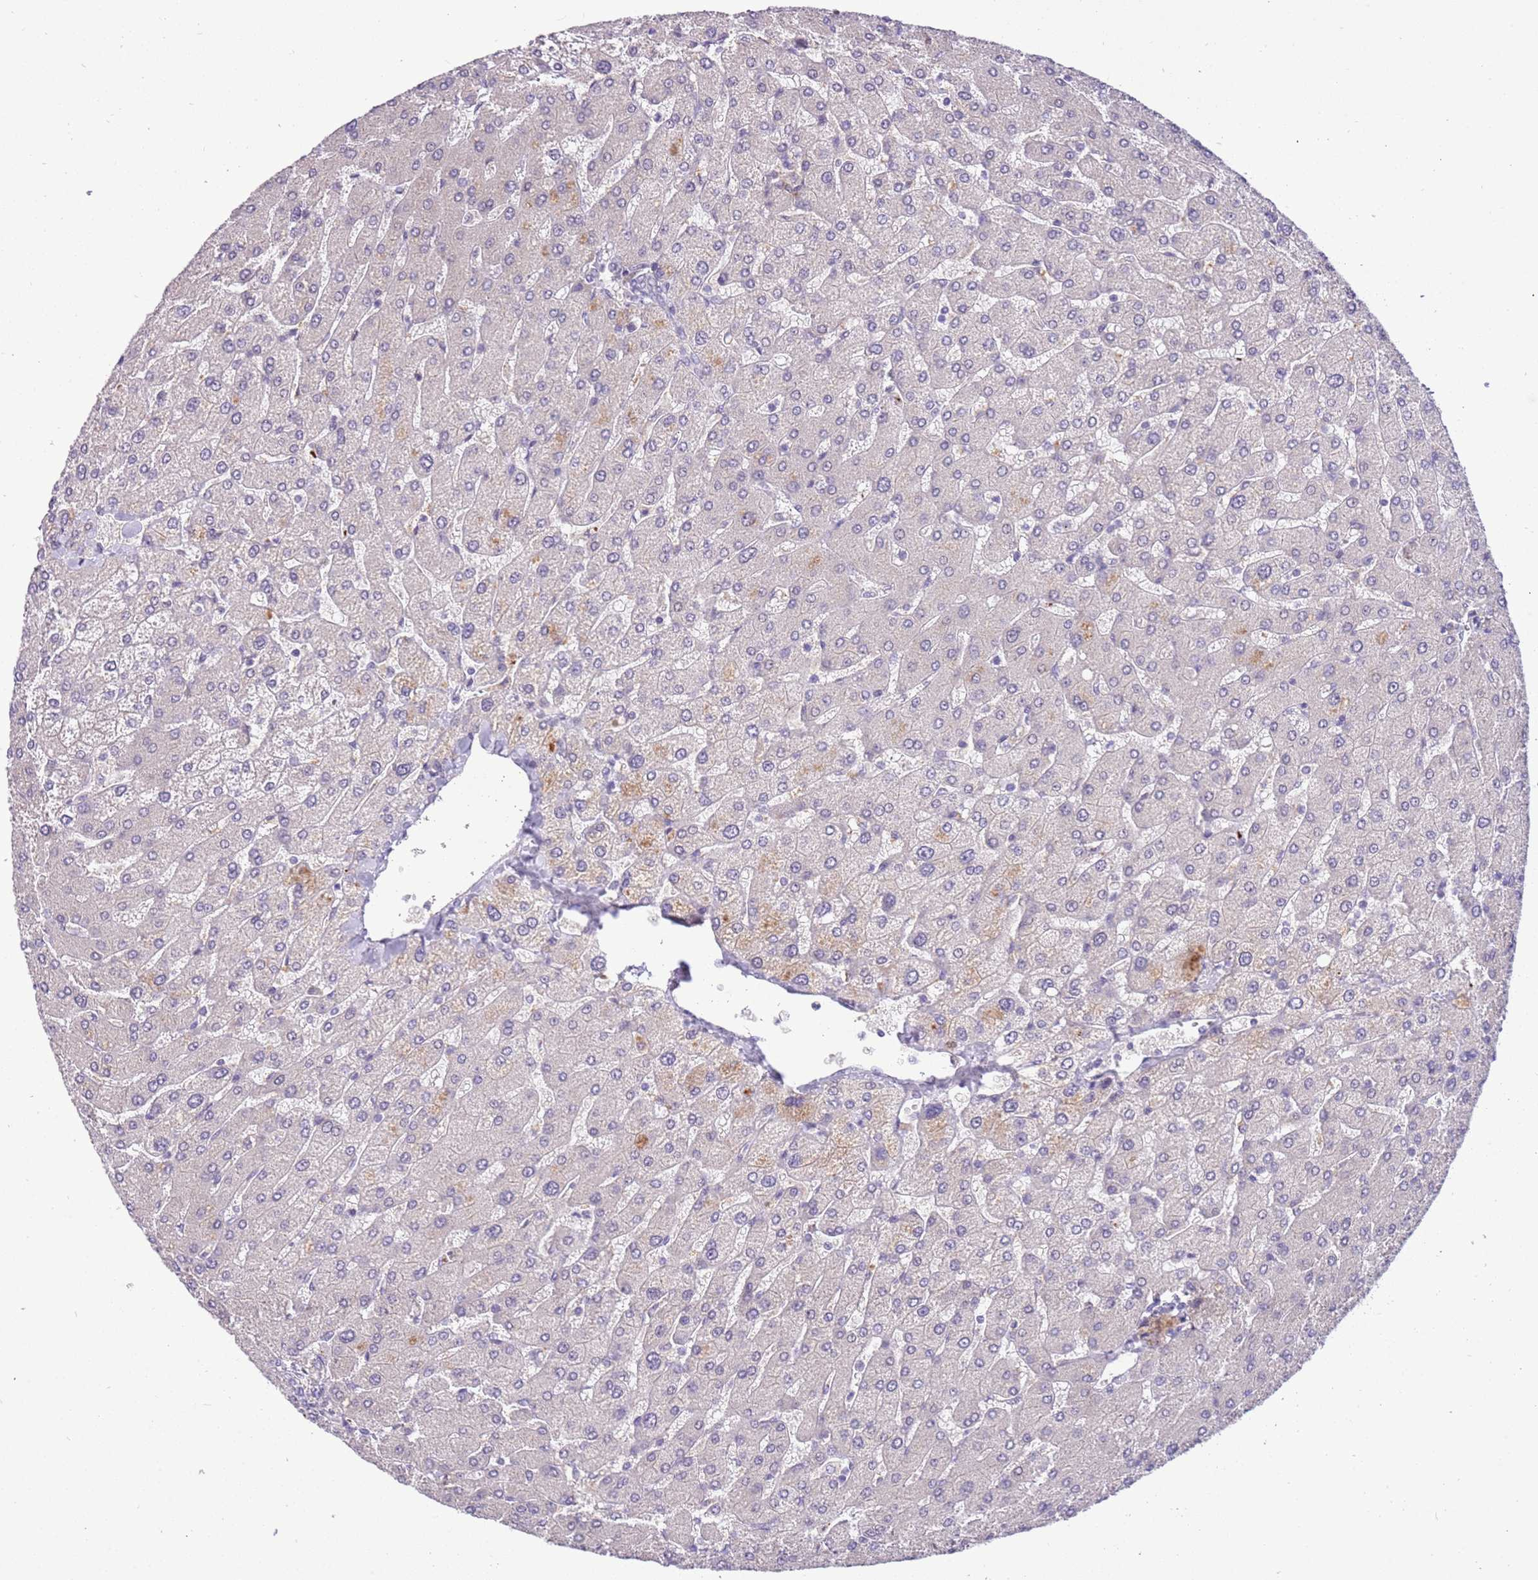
{"staining": {"intensity": "negative", "quantity": "none", "location": "none"}, "tissue": "liver", "cell_type": "Cholangiocytes", "image_type": "normal", "snomed": [{"axis": "morphology", "description": "Normal tissue, NOS"}, {"axis": "topography", "description": "Liver"}], "caption": "The IHC photomicrograph has no significant staining in cholangiocytes of liver.", "gene": "MAGEF1", "patient": {"sex": "male", "age": 55}}